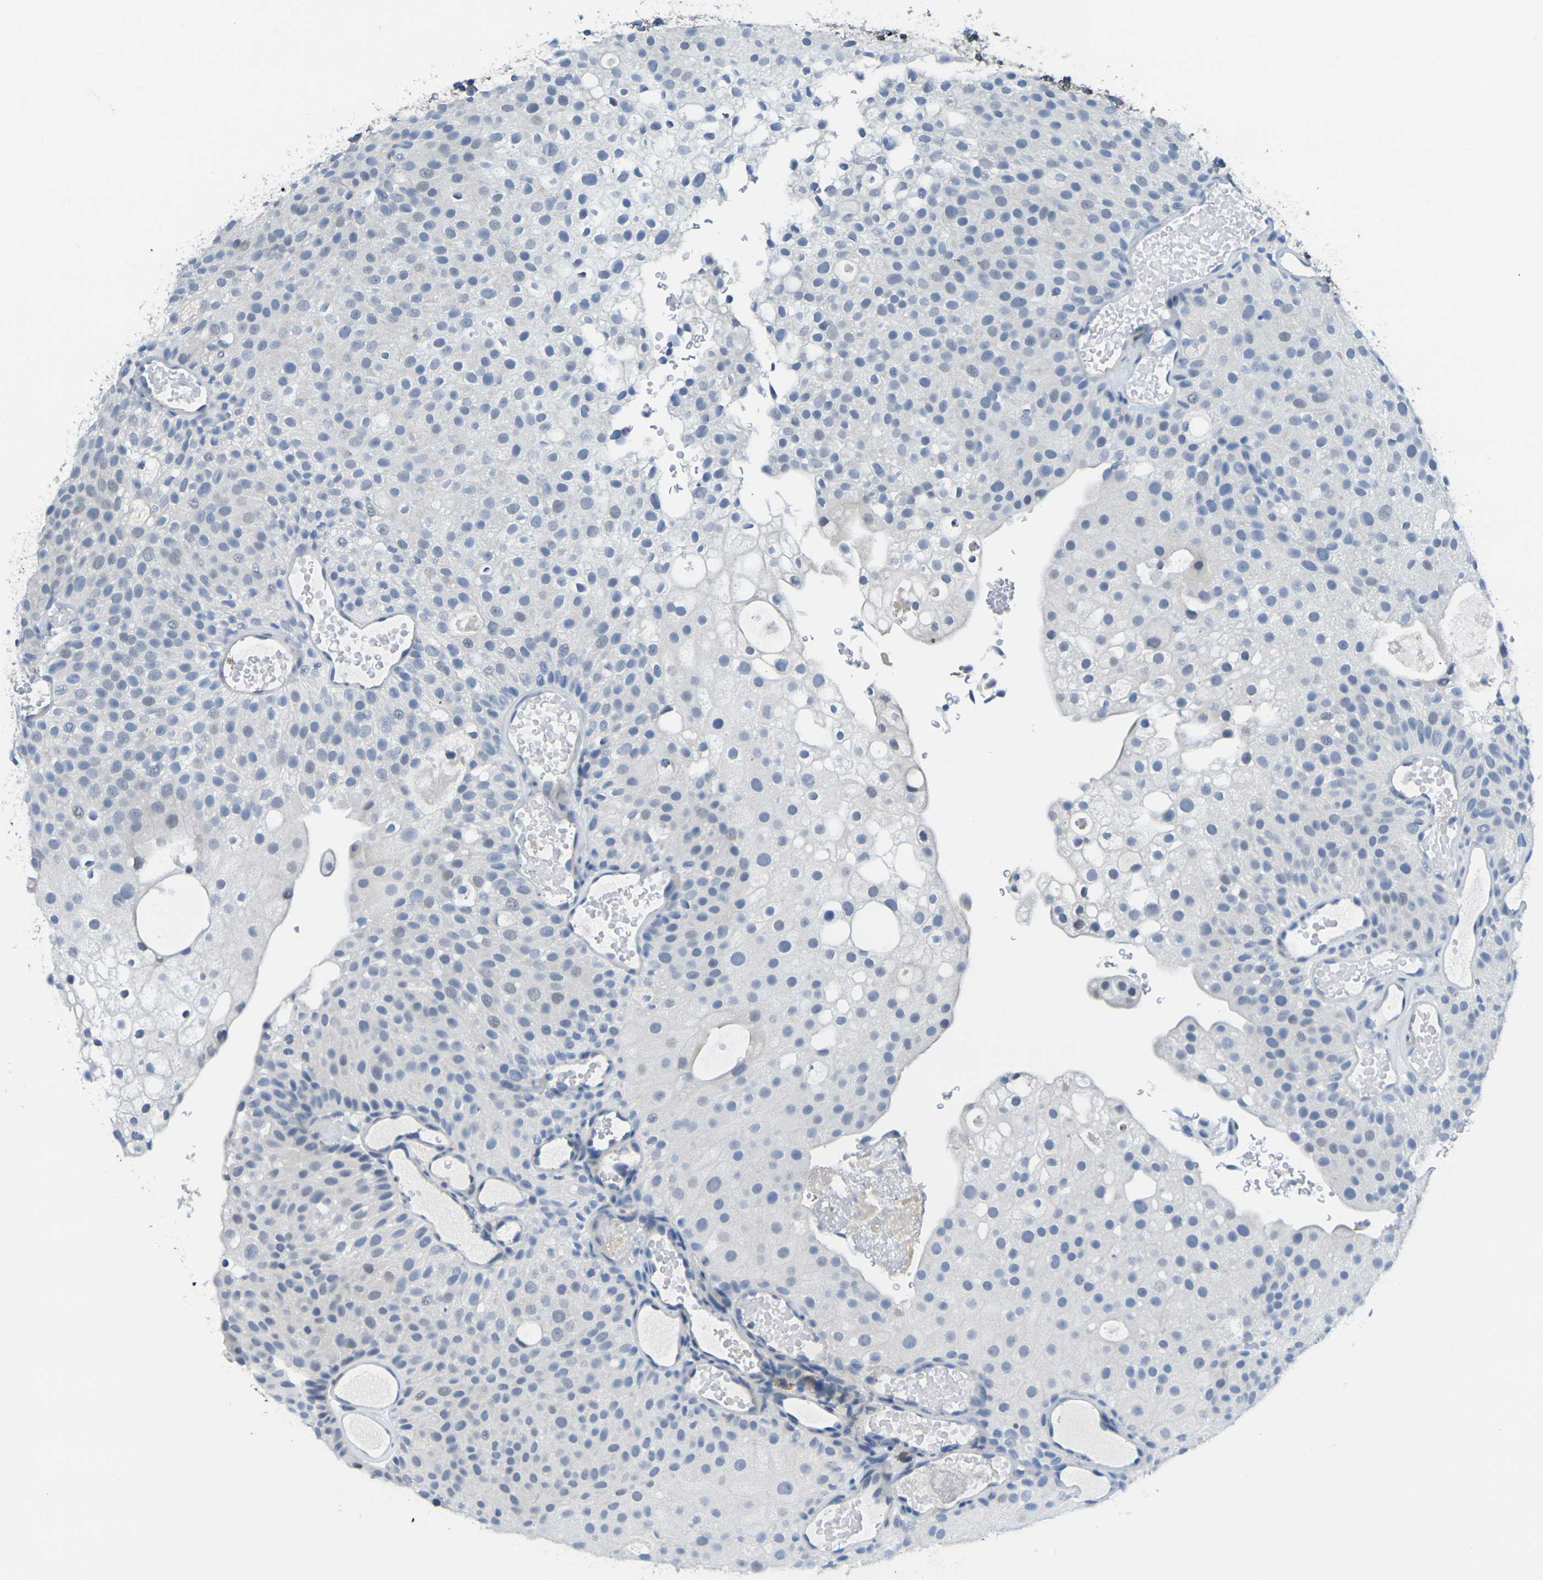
{"staining": {"intensity": "negative", "quantity": "none", "location": "none"}, "tissue": "urothelial cancer", "cell_type": "Tumor cells", "image_type": "cancer", "snomed": [{"axis": "morphology", "description": "Urothelial carcinoma, Low grade"}, {"axis": "topography", "description": "Urinary bladder"}], "caption": "Immunohistochemical staining of urothelial cancer demonstrates no significant expression in tumor cells.", "gene": "CD3D", "patient": {"sex": "male", "age": 78}}